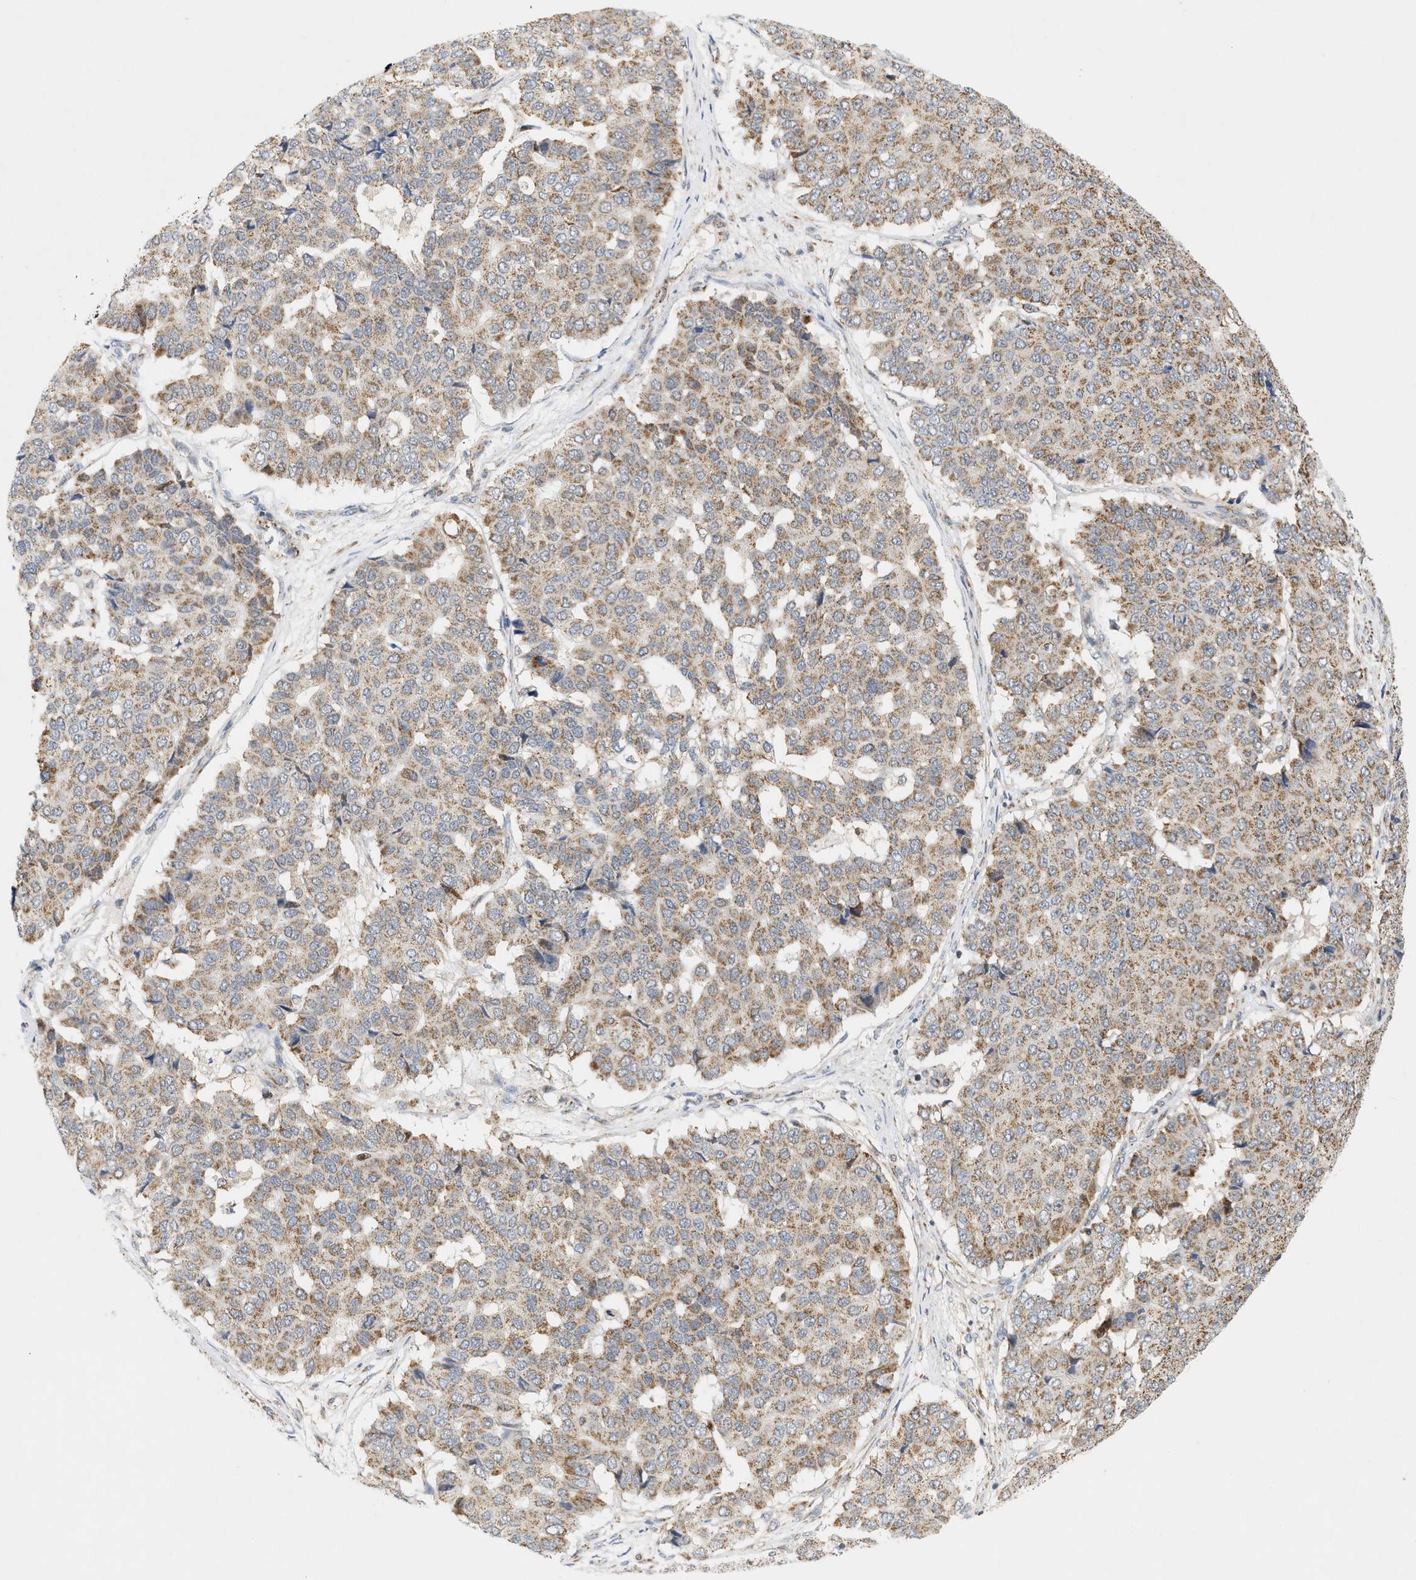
{"staining": {"intensity": "moderate", "quantity": ">75%", "location": "cytoplasmic/membranous"}, "tissue": "pancreatic cancer", "cell_type": "Tumor cells", "image_type": "cancer", "snomed": [{"axis": "morphology", "description": "Adenocarcinoma, NOS"}, {"axis": "topography", "description": "Pancreas"}], "caption": "This is a photomicrograph of immunohistochemistry (IHC) staining of pancreatic cancer, which shows moderate positivity in the cytoplasmic/membranous of tumor cells.", "gene": "MCU", "patient": {"sex": "male", "age": 50}}